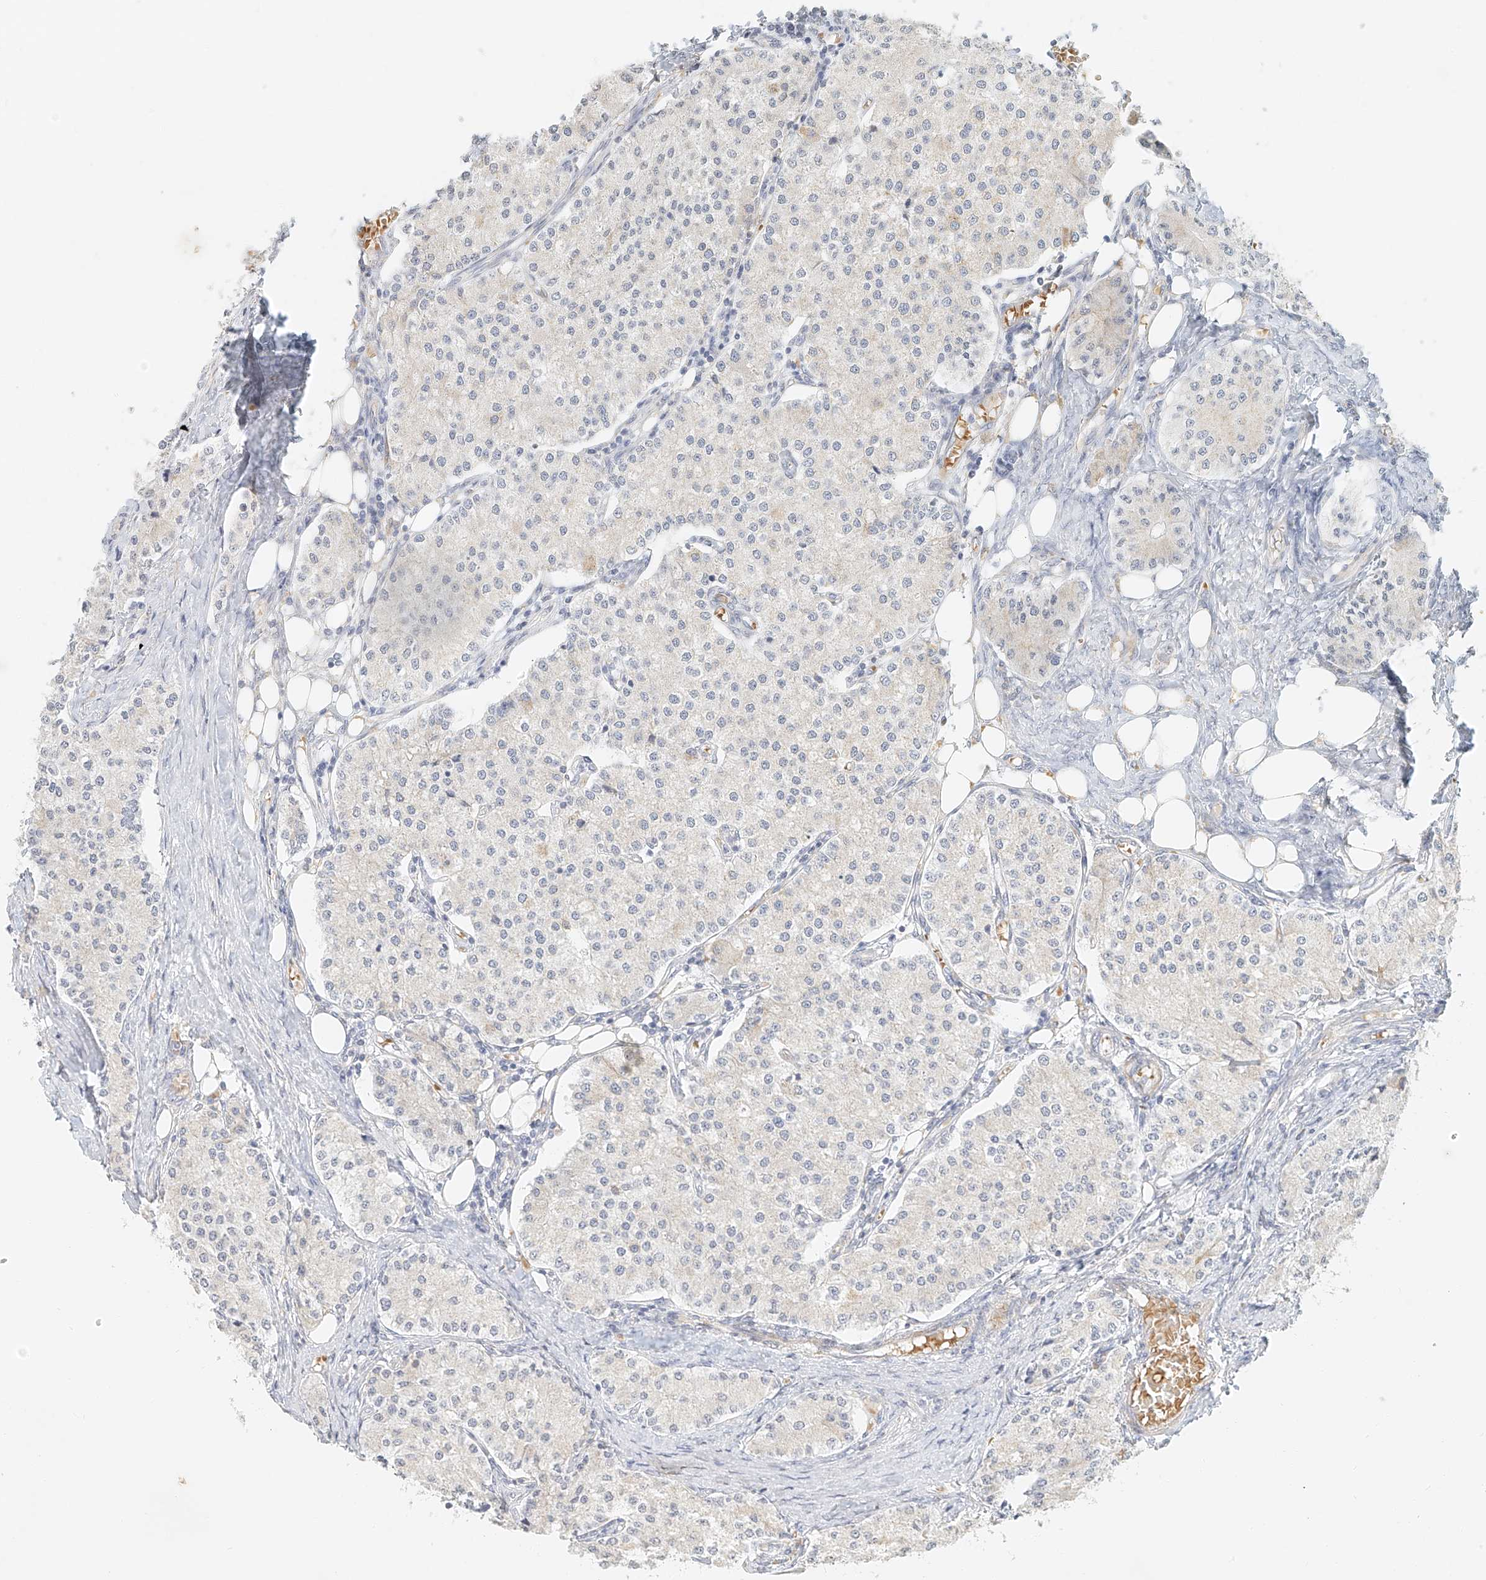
{"staining": {"intensity": "negative", "quantity": "none", "location": "none"}, "tissue": "carcinoid", "cell_type": "Tumor cells", "image_type": "cancer", "snomed": [{"axis": "morphology", "description": "Carcinoid, malignant, NOS"}, {"axis": "topography", "description": "Colon"}], "caption": "Tumor cells are negative for protein expression in human carcinoid. Brightfield microscopy of immunohistochemistry (IHC) stained with DAB (brown) and hematoxylin (blue), captured at high magnification.", "gene": "CXorf58", "patient": {"sex": "female", "age": 52}}